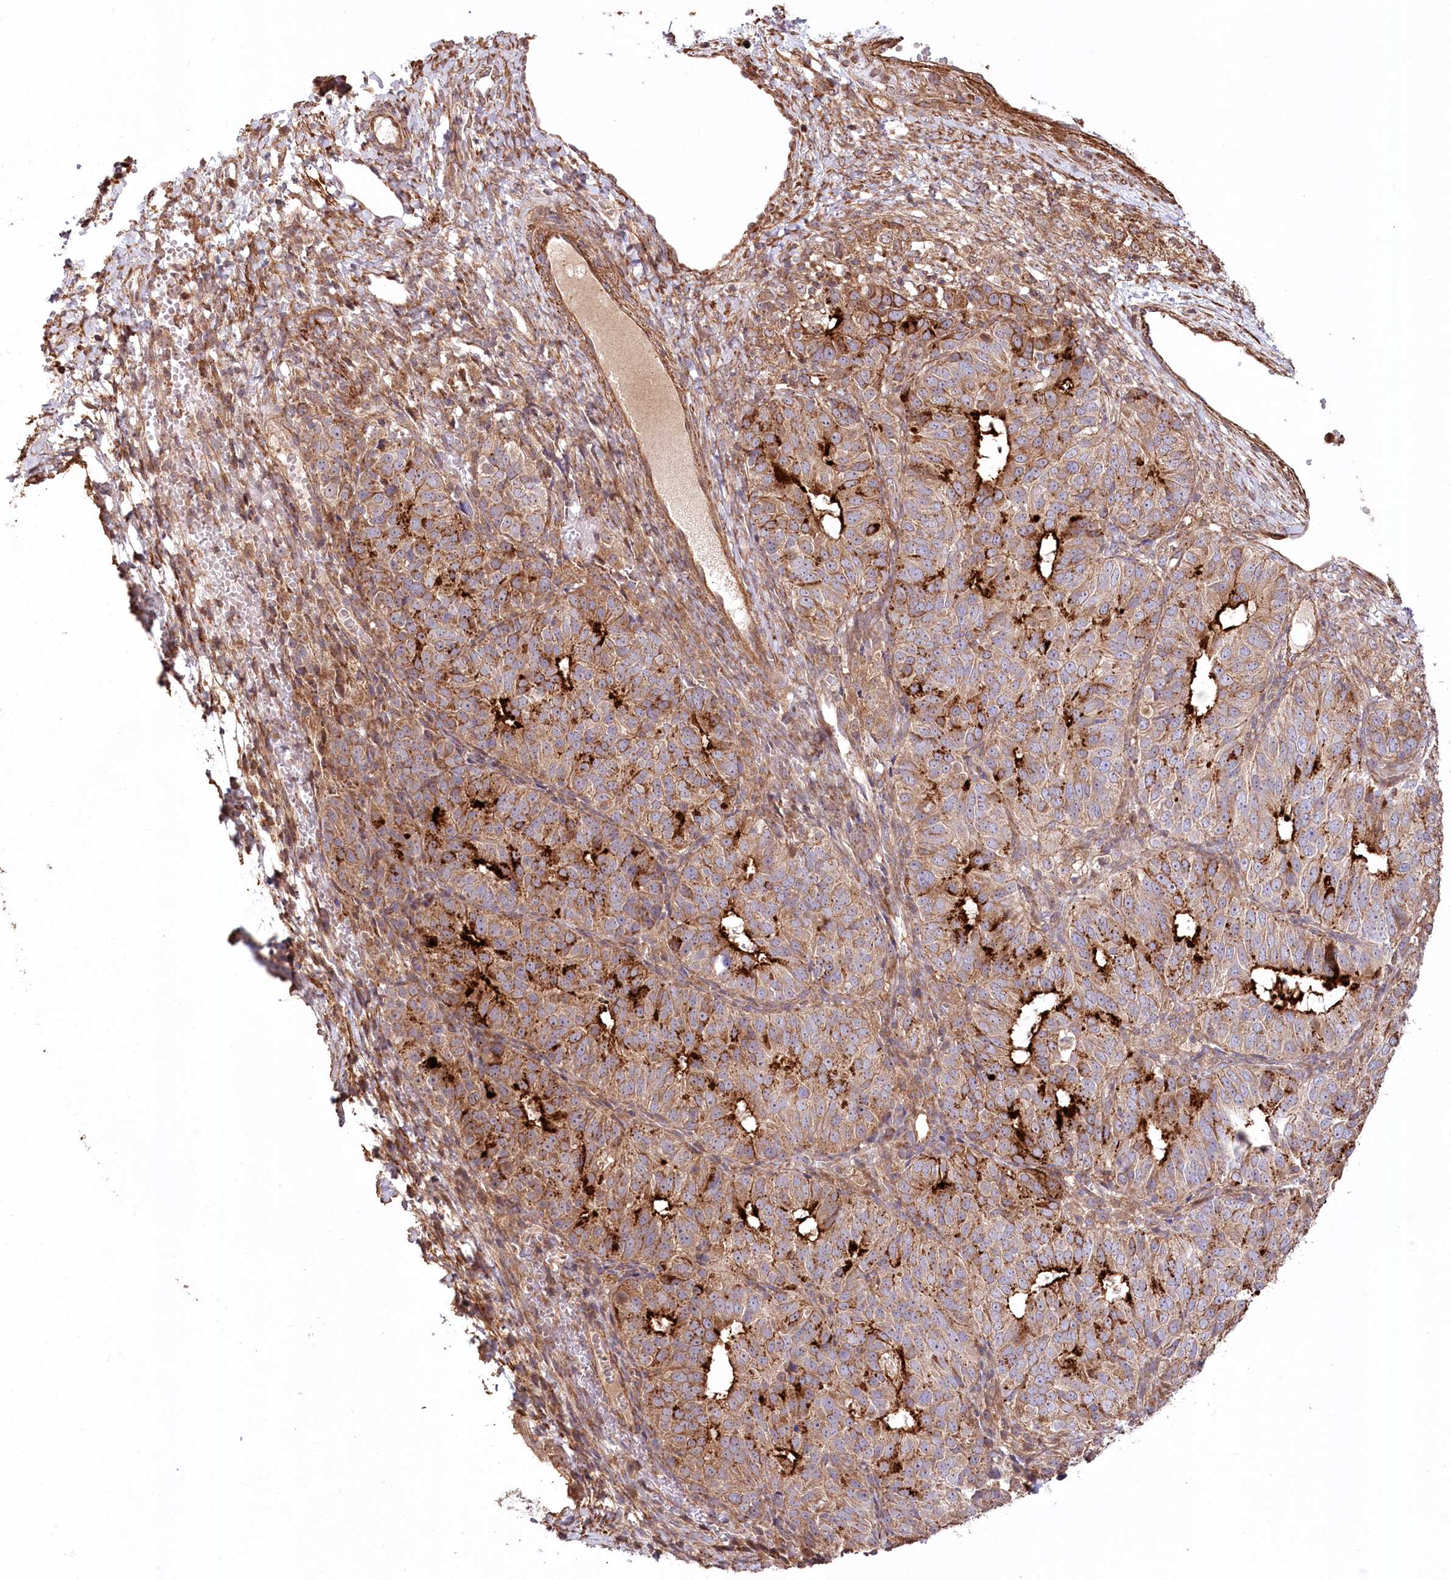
{"staining": {"intensity": "strong", "quantity": "25%-75%", "location": "cytoplasmic/membranous"}, "tissue": "ovarian cancer", "cell_type": "Tumor cells", "image_type": "cancer", "snomed": [{"axis": "morphology", "description": "Carcinoma, endometroid"}, {"axis": "topography", "description": "Ovary"}], "caption": "Immunohistochemical staining of human endometroid carcinoma (ovarian) reveals high levels of strong cytoplasmic/membranous protein staining in about 25%-75% of tumor cells.", "gene": "RNF24", "patient": {"sex": "female", "age": 51}}